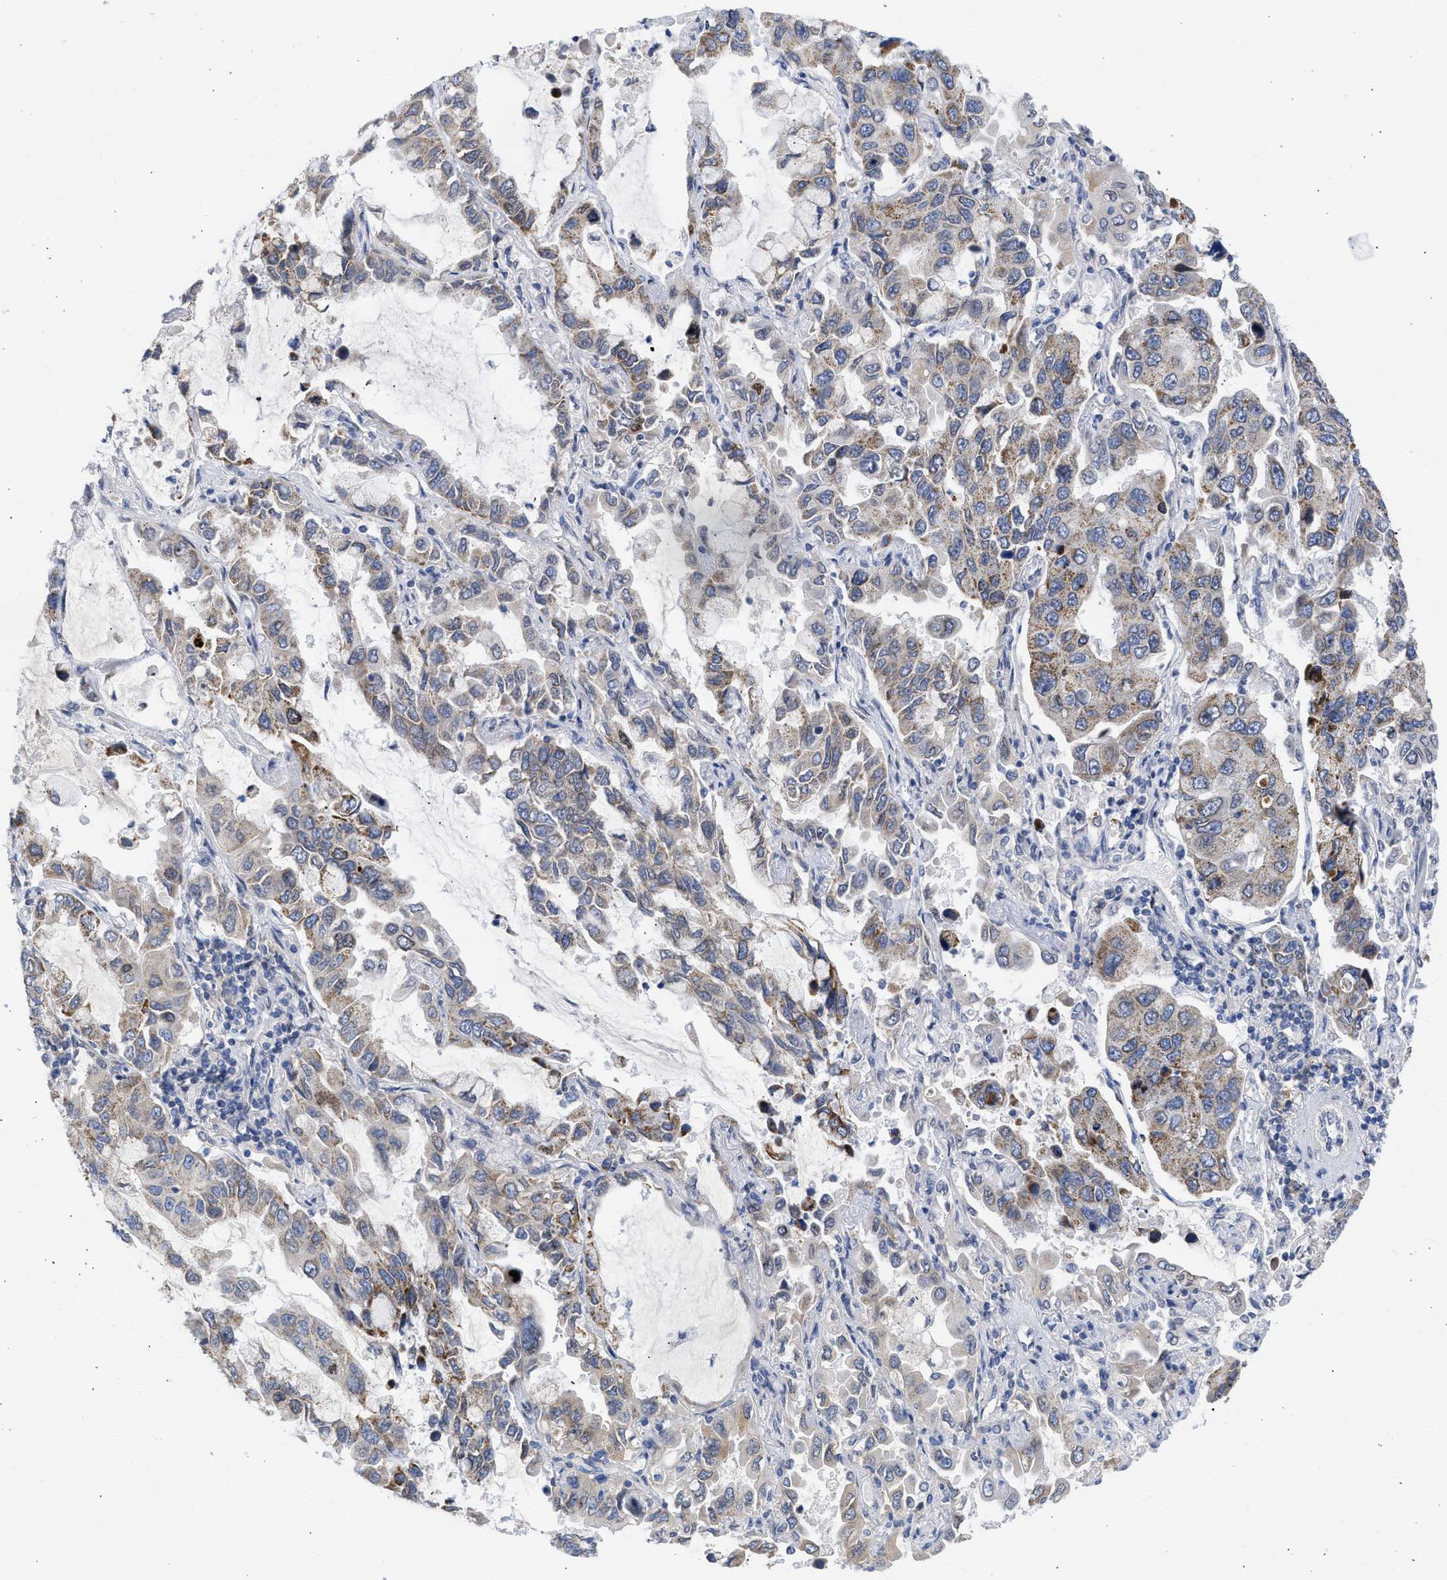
{"staining": {"intensity": "moderate", "quantity": "<25%", "location": "cytoplasmic/membranous"}, "tissue": "lung cancer", "cell_type": "Tumor cells", "image_type": "cancer", "snomed": [{"axis": "morphology", "description": "Adenocarcinoma, NOS"}, {"axis": "topography", "description": "Lung"}], "caption": "Immunohistochemical staining of lung cancer (adenocarcinoma) exhibits moderate cytoplasmic/membranous protein expression in about <25% of tumor cells.", "gene": "NUP35", "patient": {"sex": "male", "age": 64}}